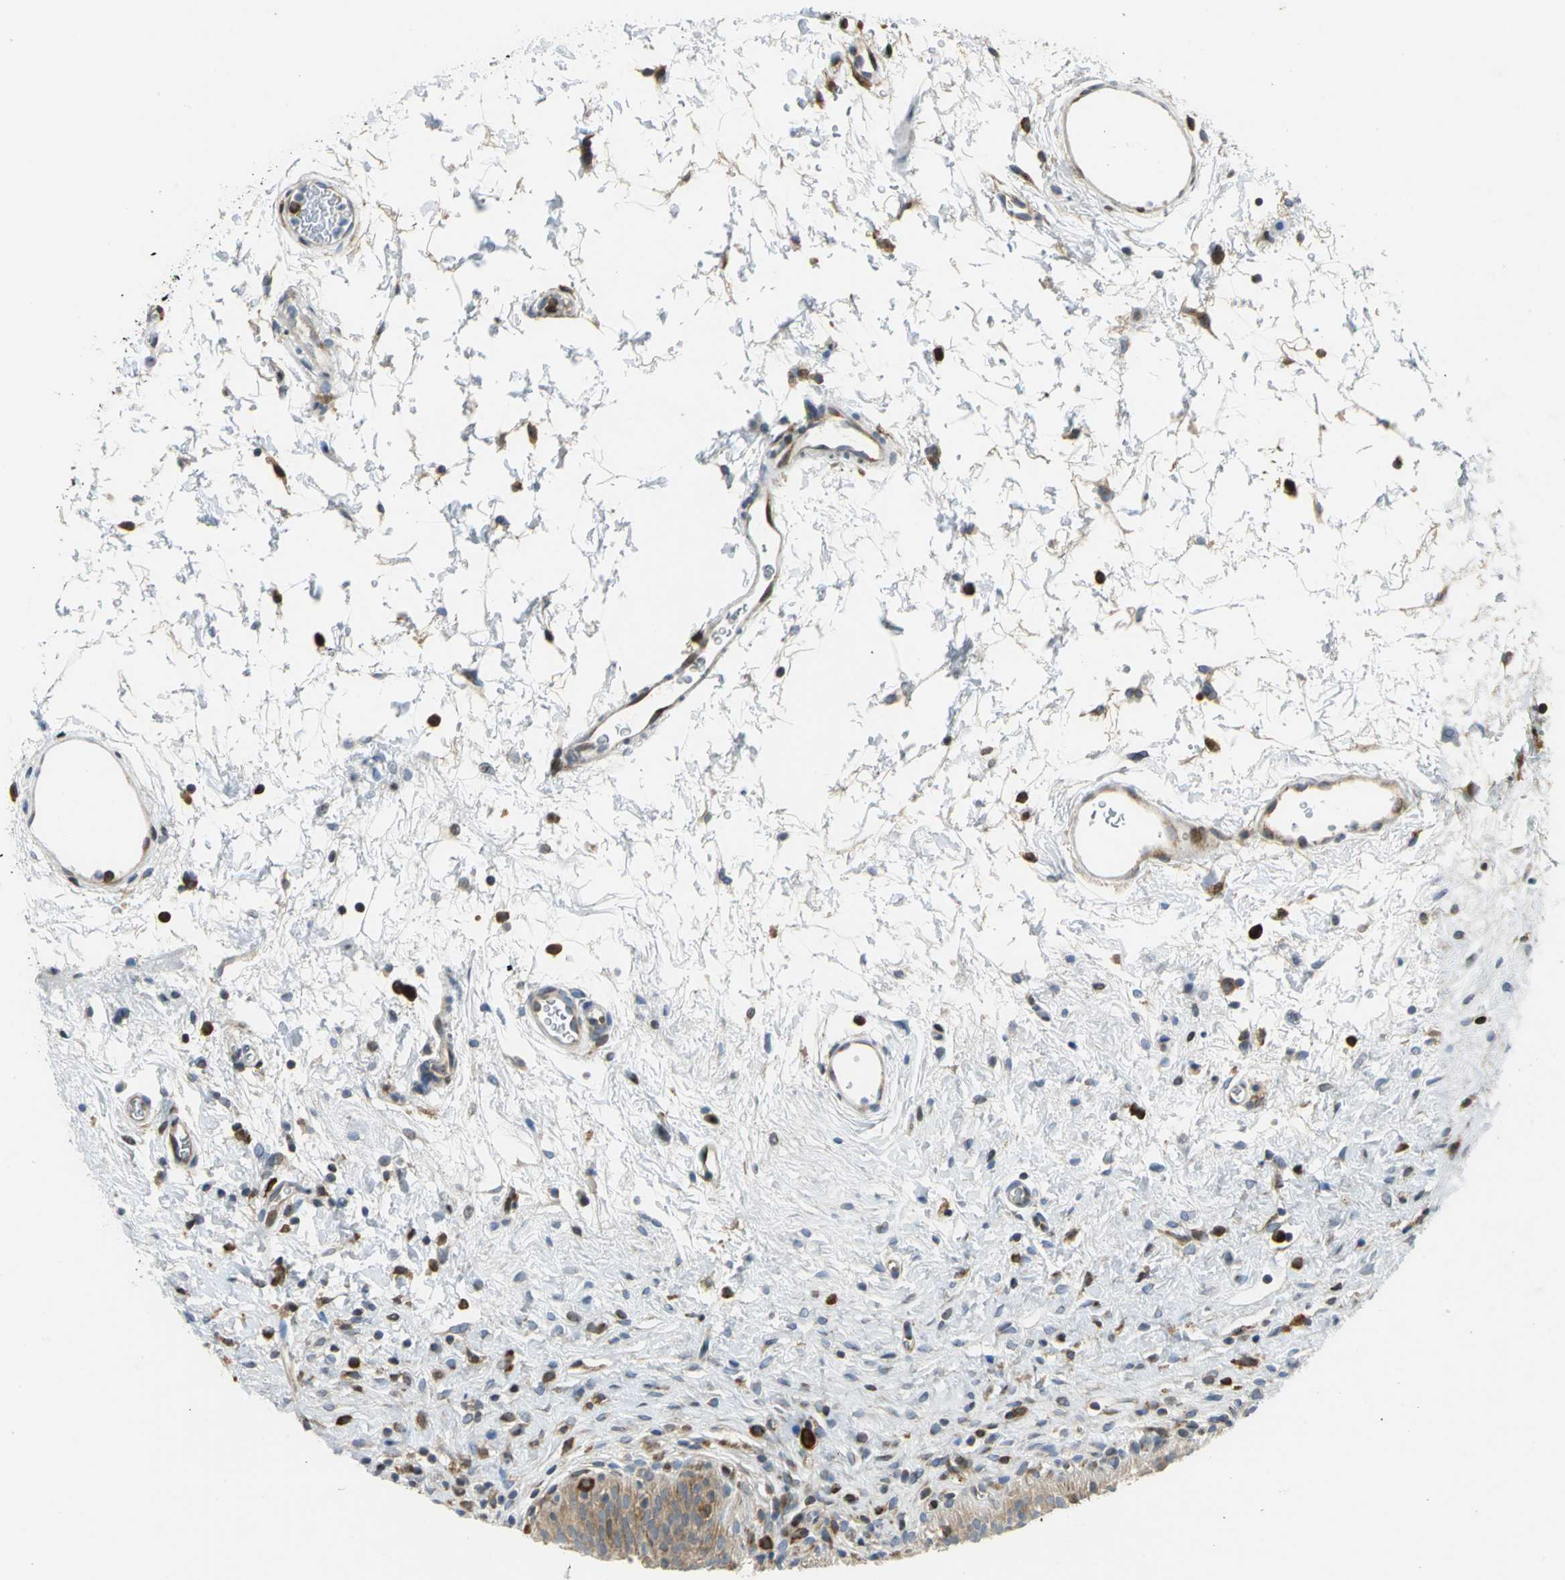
{"staining": {"intensity": "moderate", "quantity": ">75%", "location": "cytoplasmic/membranous,nuclear"}, "tissue": "urinary bladder", "cell_type": "Urothelial cells", "image_type": "normal", "snomed": [{"axis": "morphology", "description": "Normal tissue, NOS"}, {"axis": "topography", "description": "Urinary bladder"}], "caption": "Human urinary bladder stained with a brown dye reveals moderate cytoplasmic/membranous,nuclear positive staining in approximately >75% of urothelial cells.", "gene": "YBX1", "patient": {"sex": "male", "age": 51}}